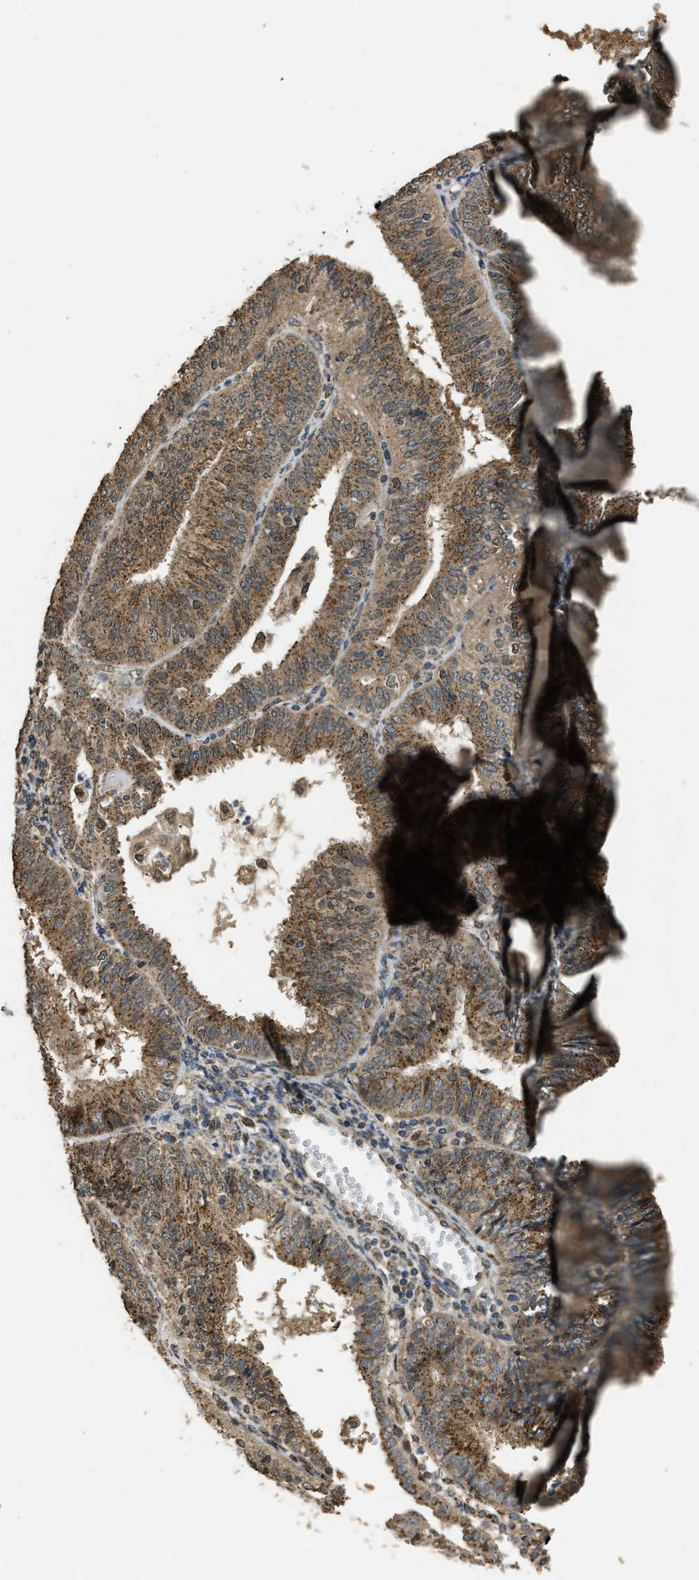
{"staining": {"intensity": "strong", "quantity": ">75%", "location": "cytoplasmic/membranous"}, "tissue": "endometrial cancer", "cell_type": "Tumor cells", "image_type": "cancer", "snomed": [{"axis": "morphology", "description": "Adenocarcinoma, NOS"}, {"axis": "topography", "description": "Endometrium"}], "caption": "Immunohistochemistry micrograph of human endometrial cancer stained for a protein (brown), which displays high levels of strong cytoplasmic/membranous positivity in approximately >75% of tumor cells.", "gene": "IPO7", "patient": {"sex": "female", "age": 58}}